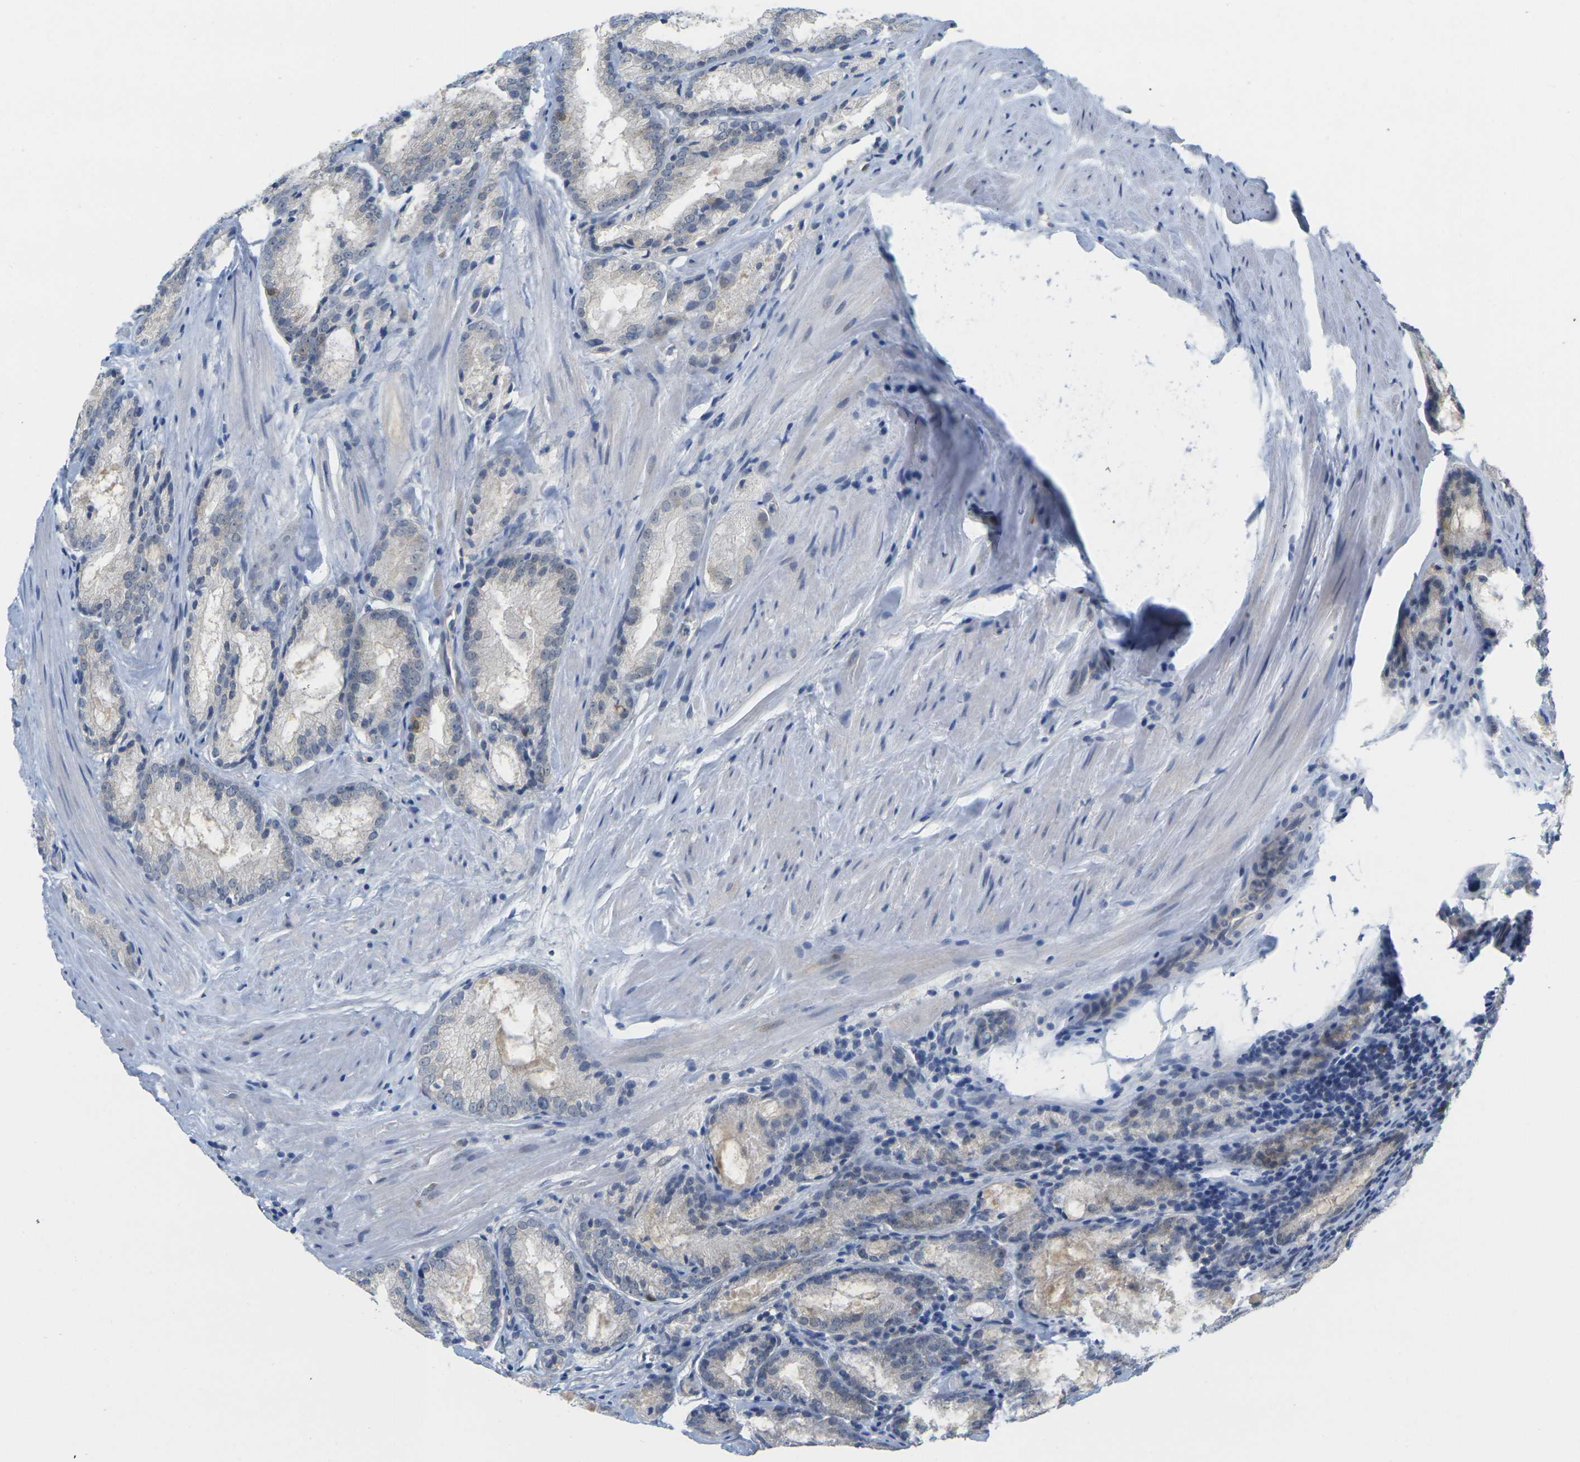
{"staining": {"intensity": "negative", "quantity": "none", "location": "none"}, "tissue": "prostate cancer", "cell_type": "Tumor cells", "image_type": "cancer", "snomed": [{"axis": "morphology", "description": "Adenocarcinoma, Low grade"}, {"axis": "topography", "description": "Prostate"}], "caption": "Immunohistochemistry (IHC) photomicrograph of neoplastic tissue: prostate cancer (adenocarcinoma (low-grade)) stained with DAB (3,3'-diaminobenzidine) exhibits no significant protein expression in tumor cells.", "gene": "CDK2", "patient": {"sex": "male", "age": 64}}